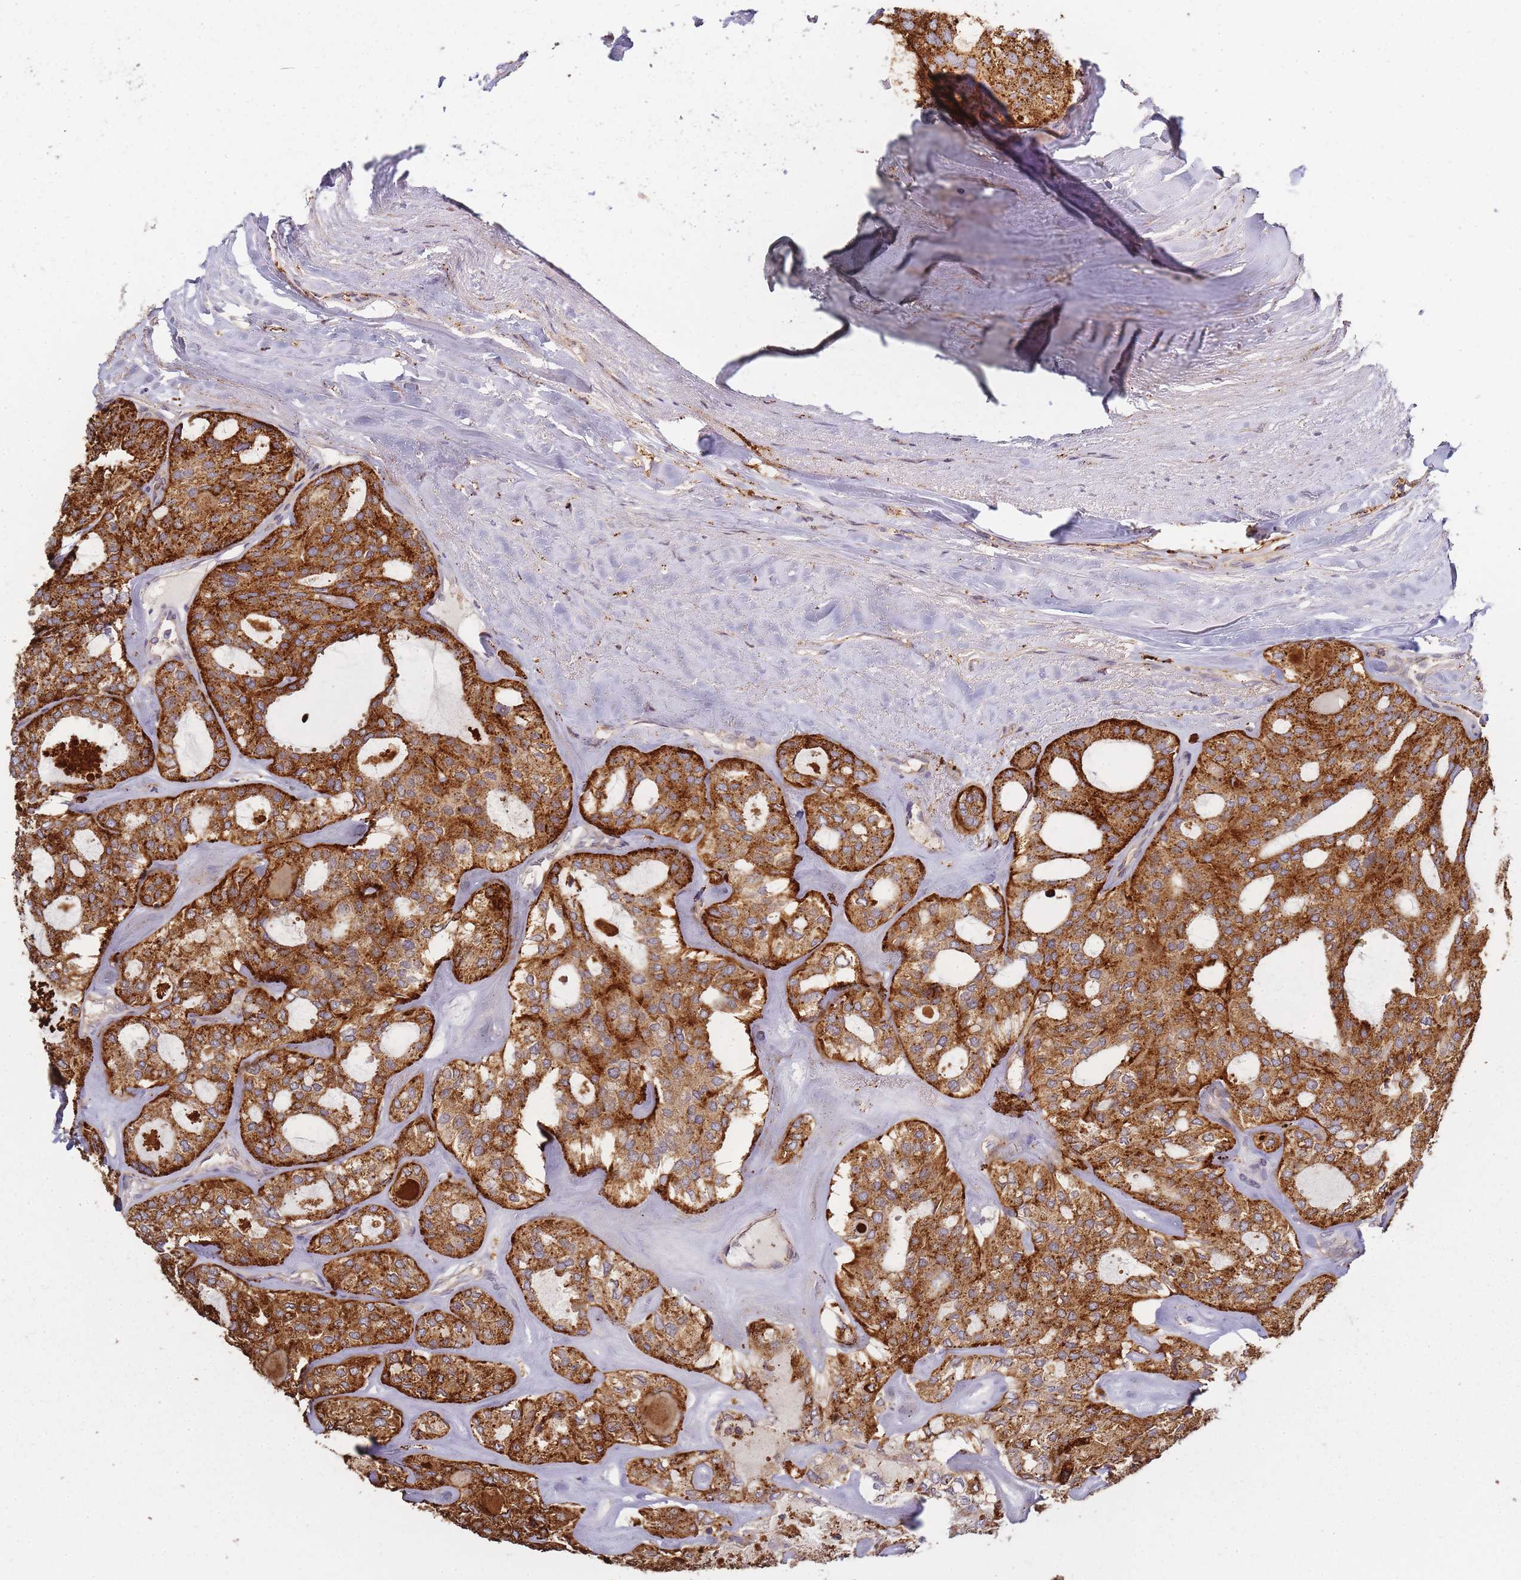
{"staining": {"intensity": "strong", "quantity": ">75%", "location": "cytoplasmic/membranous"}, "tissue": "thyroid cancer", "cell_type": "Tumor cells", "image_type": "cancer", "snomed": [{"axis": "morphology", "description": "Follicular adenoma carcinoma, NOS"}, {"axis": "topography", "description": "Thyroid gland"}], "caption": "Protein analysis of thyroid cancer tissue demonstrates strong cytoplasmic/membranous positivity in about >75% of tumor cells. Immunohistochemistry stains the protein in brown and the nuclei are stained blue.", "gene": "ATG5", "patient": {"sex": "male", "age": 75}}